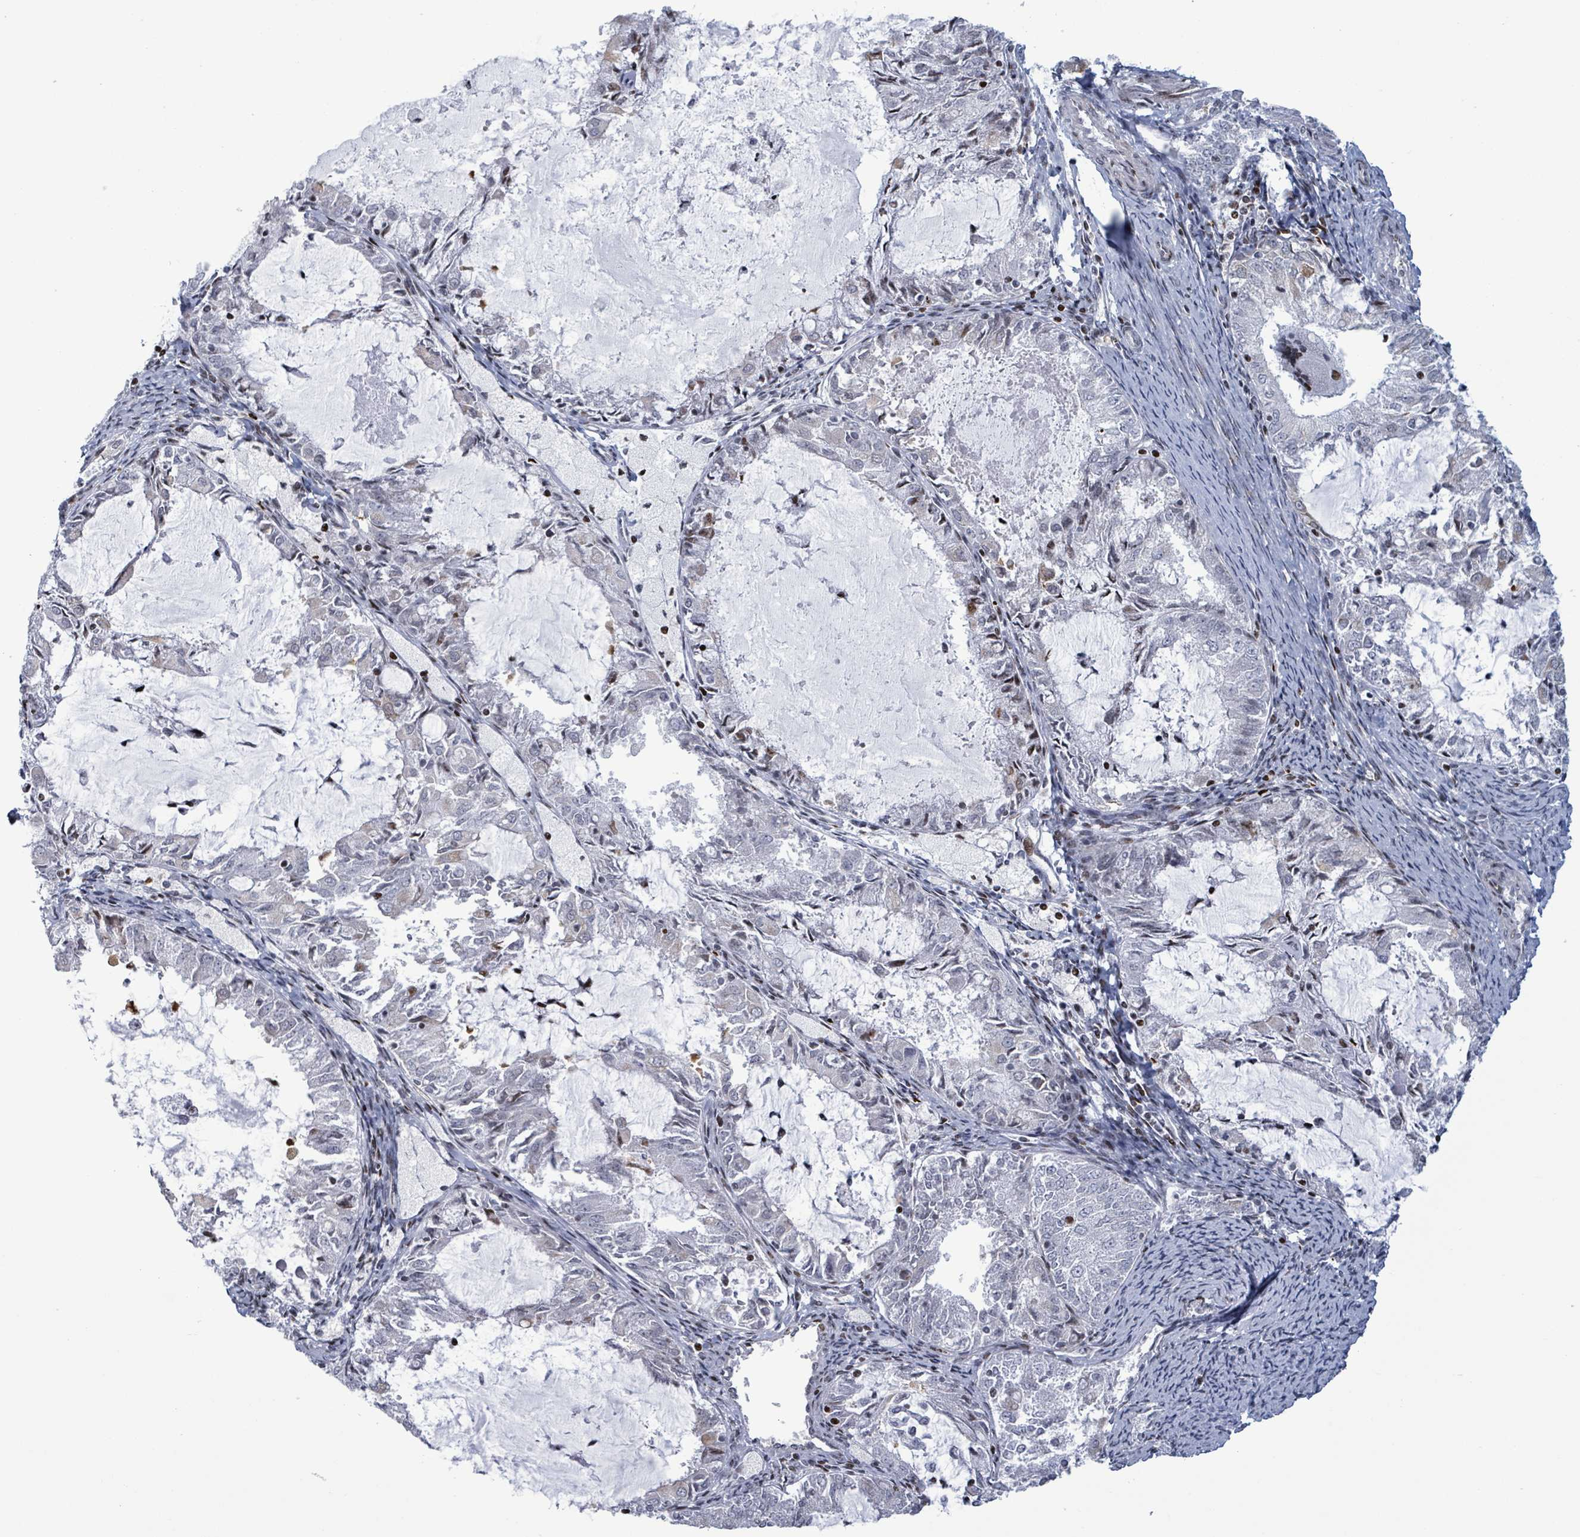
{"staining": {"intensity": "moderate", "quantity": "<25%", "location": "cytoplasmic/membranous"}, "tissue": "endometrial cancer", "cell_type": "Tumor cells", "image_type": "cancer", "snomed": [{"axis": "morphology", "description": "Adenocarcinoma, NOS"}, {"axis": "topography", "description": "Endometrium"}], "caption": "Brown immunohistochemical staining in human adenocarcinoma (endometrial) displays moderate cytoplasmic/membranous staining in about <25% of tumor cells. Using DAB (3,3'-diaminobenzidine) (brown) and hematoxylin (blue) stains, captured at high magnification using brightfield microscopy.", "gene": "FNDC4", "patient": {"sex": "female", "age": 57}}